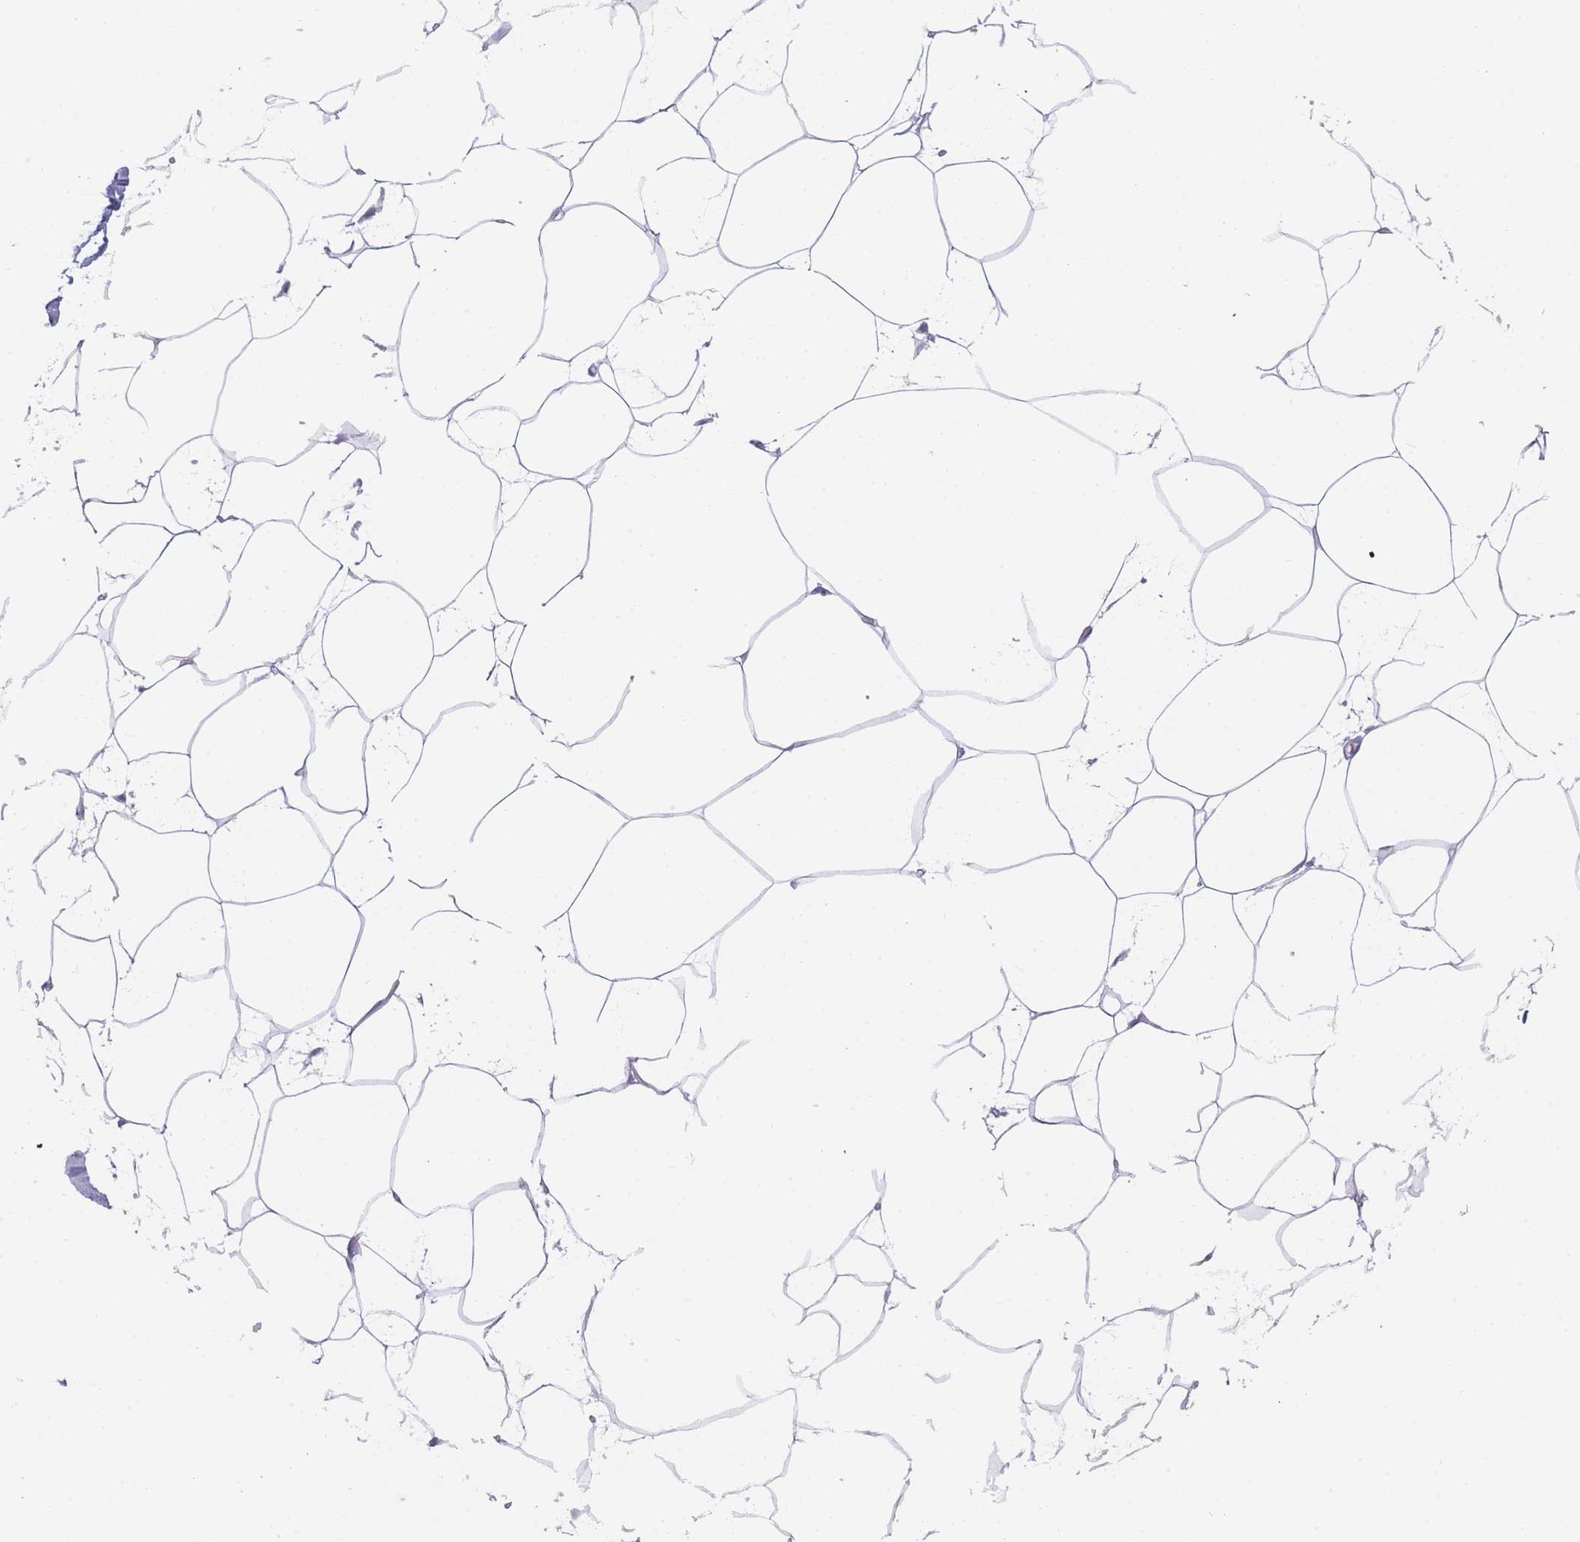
{"staining": {"intensity": "negative", "quantity": "none", "location": "none"}, "tissue": "adipose tissue", "cell_type": "Adipocytes", "image_type": "normal", "snomed": [{"axis": "morphology", "description": "Normal tissue, NOS"}, {"axis": "topography", "description": "Adipose tissue"}], "caption": "A histopathology image of adipose tissue stained for a protein demonstrates no brown staining in adipocytes.", "gene": "ZNF627", "patient": {"sex": "female", "age": 37}}